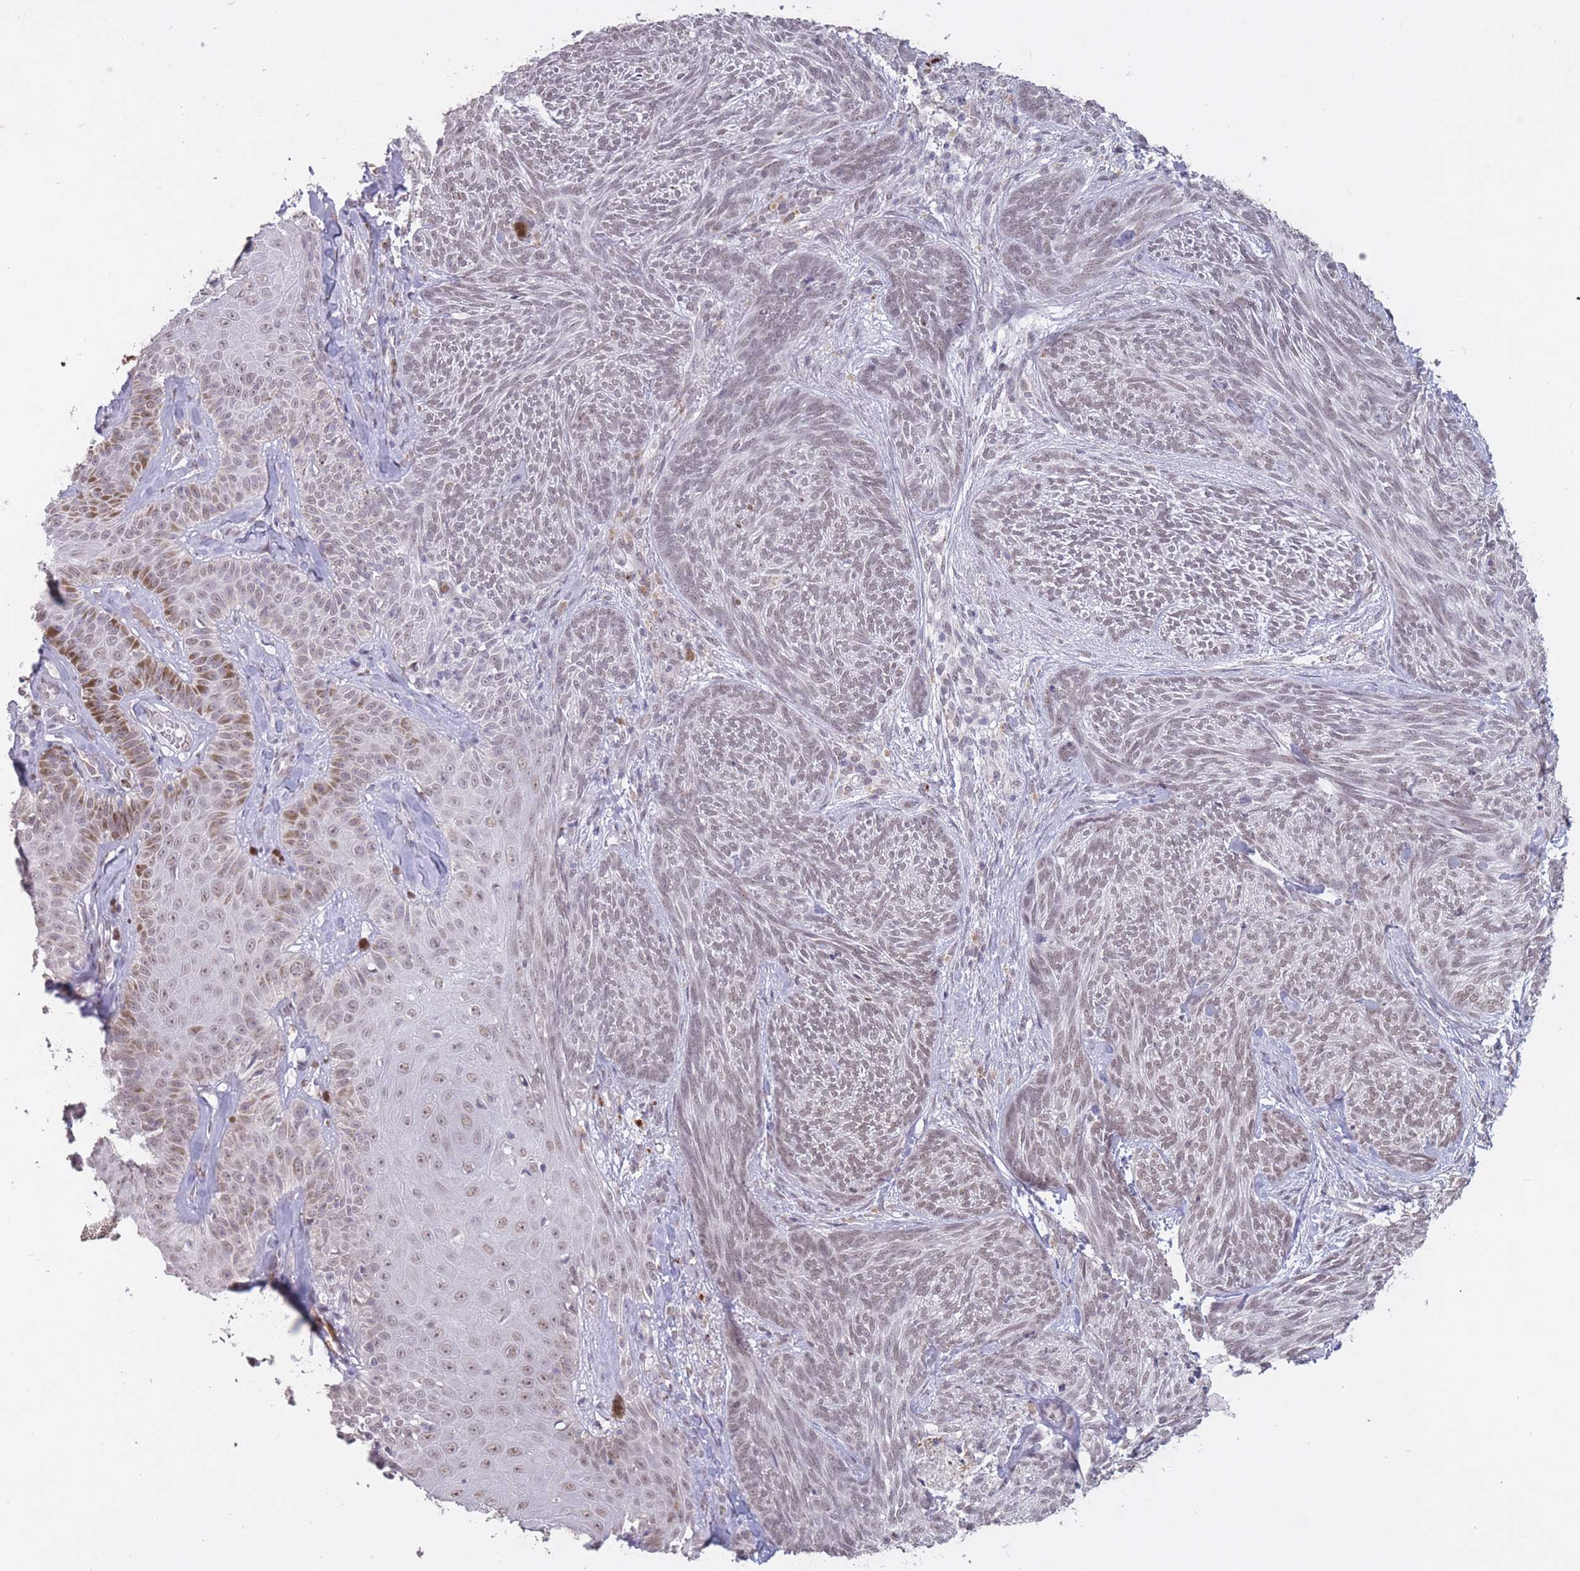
{"staining": {"intensity": "weak", "quantity": ">75%", "location": "nuclear"}, "tissue": "skin cancer", "cell_type": "Tumor cells", "image_type": "cancer", "snomed": [{"axis": "morphology", "description": "Basal cell carcinoma"}, {"axis": "topography", "description": "Skin"}], "caption": "Tumor cells display weak nuclear positivity in approximately >75% of cells in basal cell carcinoma (skin). (IHC, brightfield microscopy, high magnification).", "gene": "HNRNPUL1", "patient": {"sex": "male", "age": 73}}